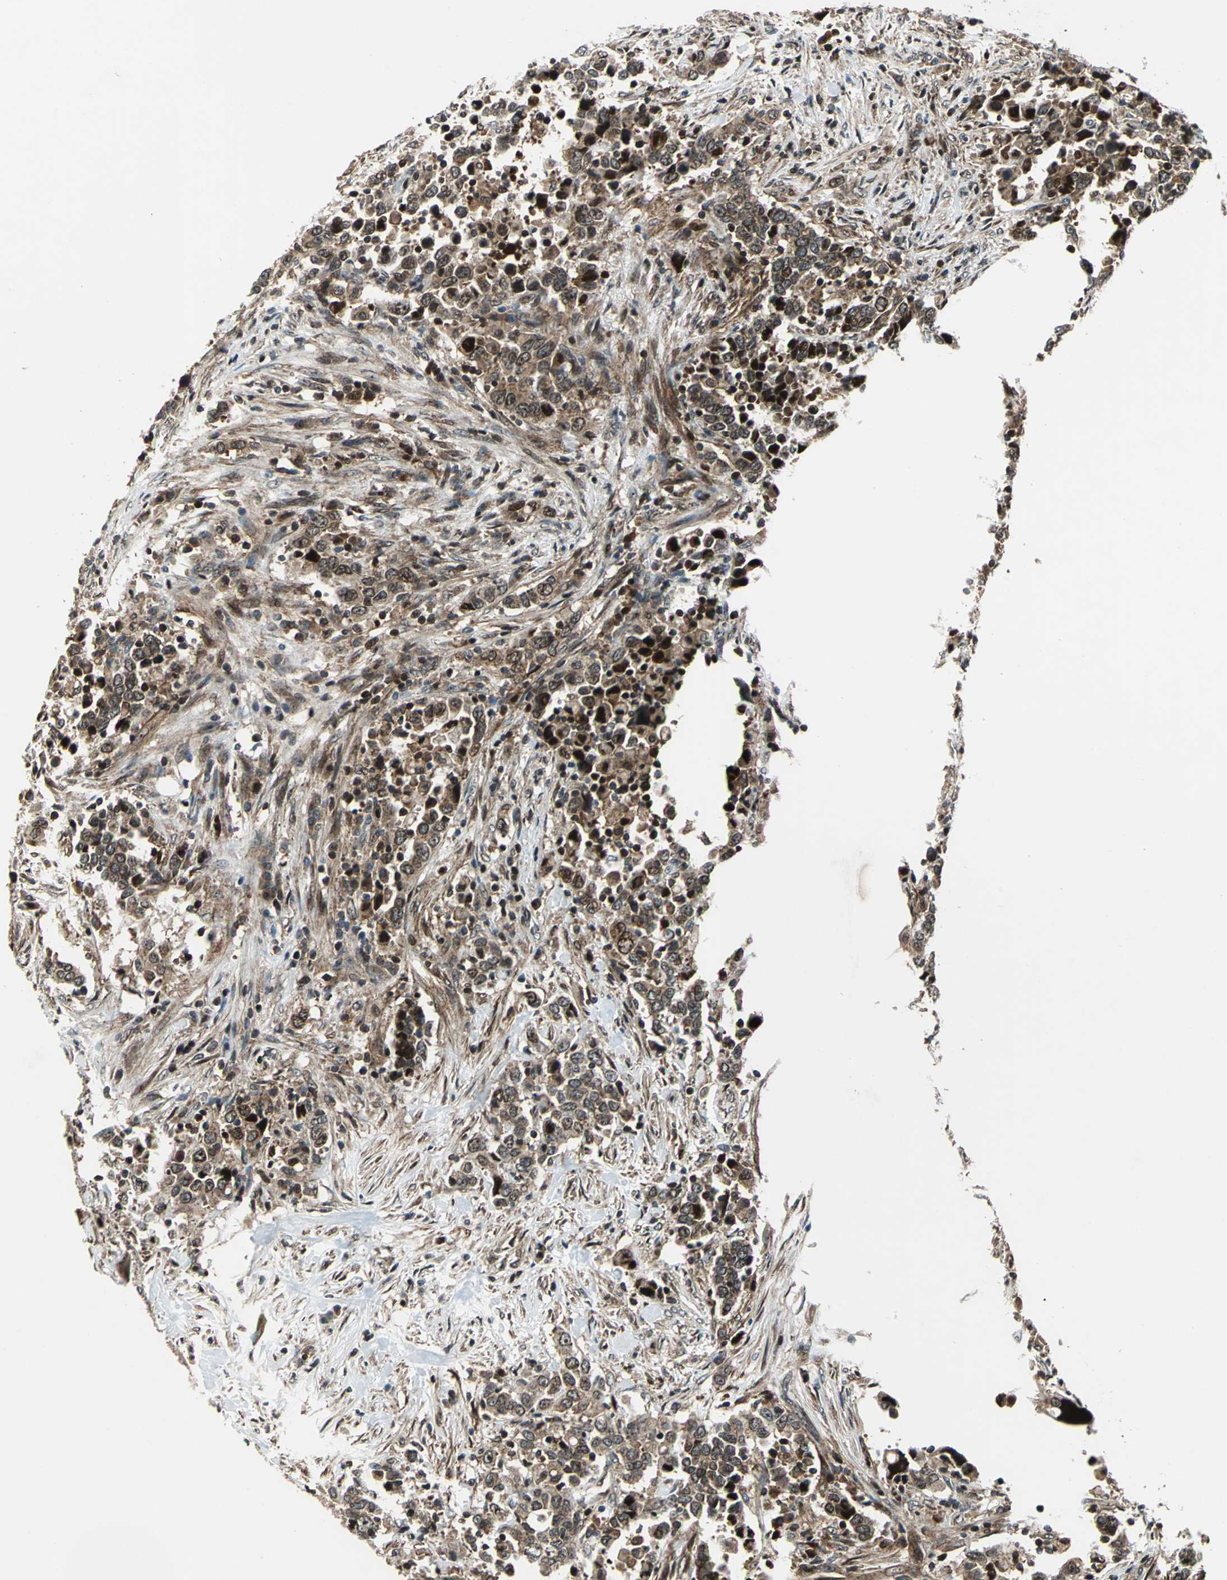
{"staining": {"intensity": "strong", "quantity": ">75%", "location": "cytoplasmic/membranous,nuclear"}, "tissue": "urothelial cancer", "cell_type": "Tumor cells", "image_type": "cancer", "snomed": [{"axis": "morphology", "description": "Urothelial carcinoma, High grade"}, {"axis": "topography", "description": "Urinary bladder"}], "caption": "IHC of human urothelial carcinoma (high-grade) demonstrates high levels of strong cytoplasmic/membranous and nuclear staining in approximately >75% of tumor cells. Nuclei are stained in blue.", "gene": "AATF", "patient": {"sex": "male", "age": 61}}